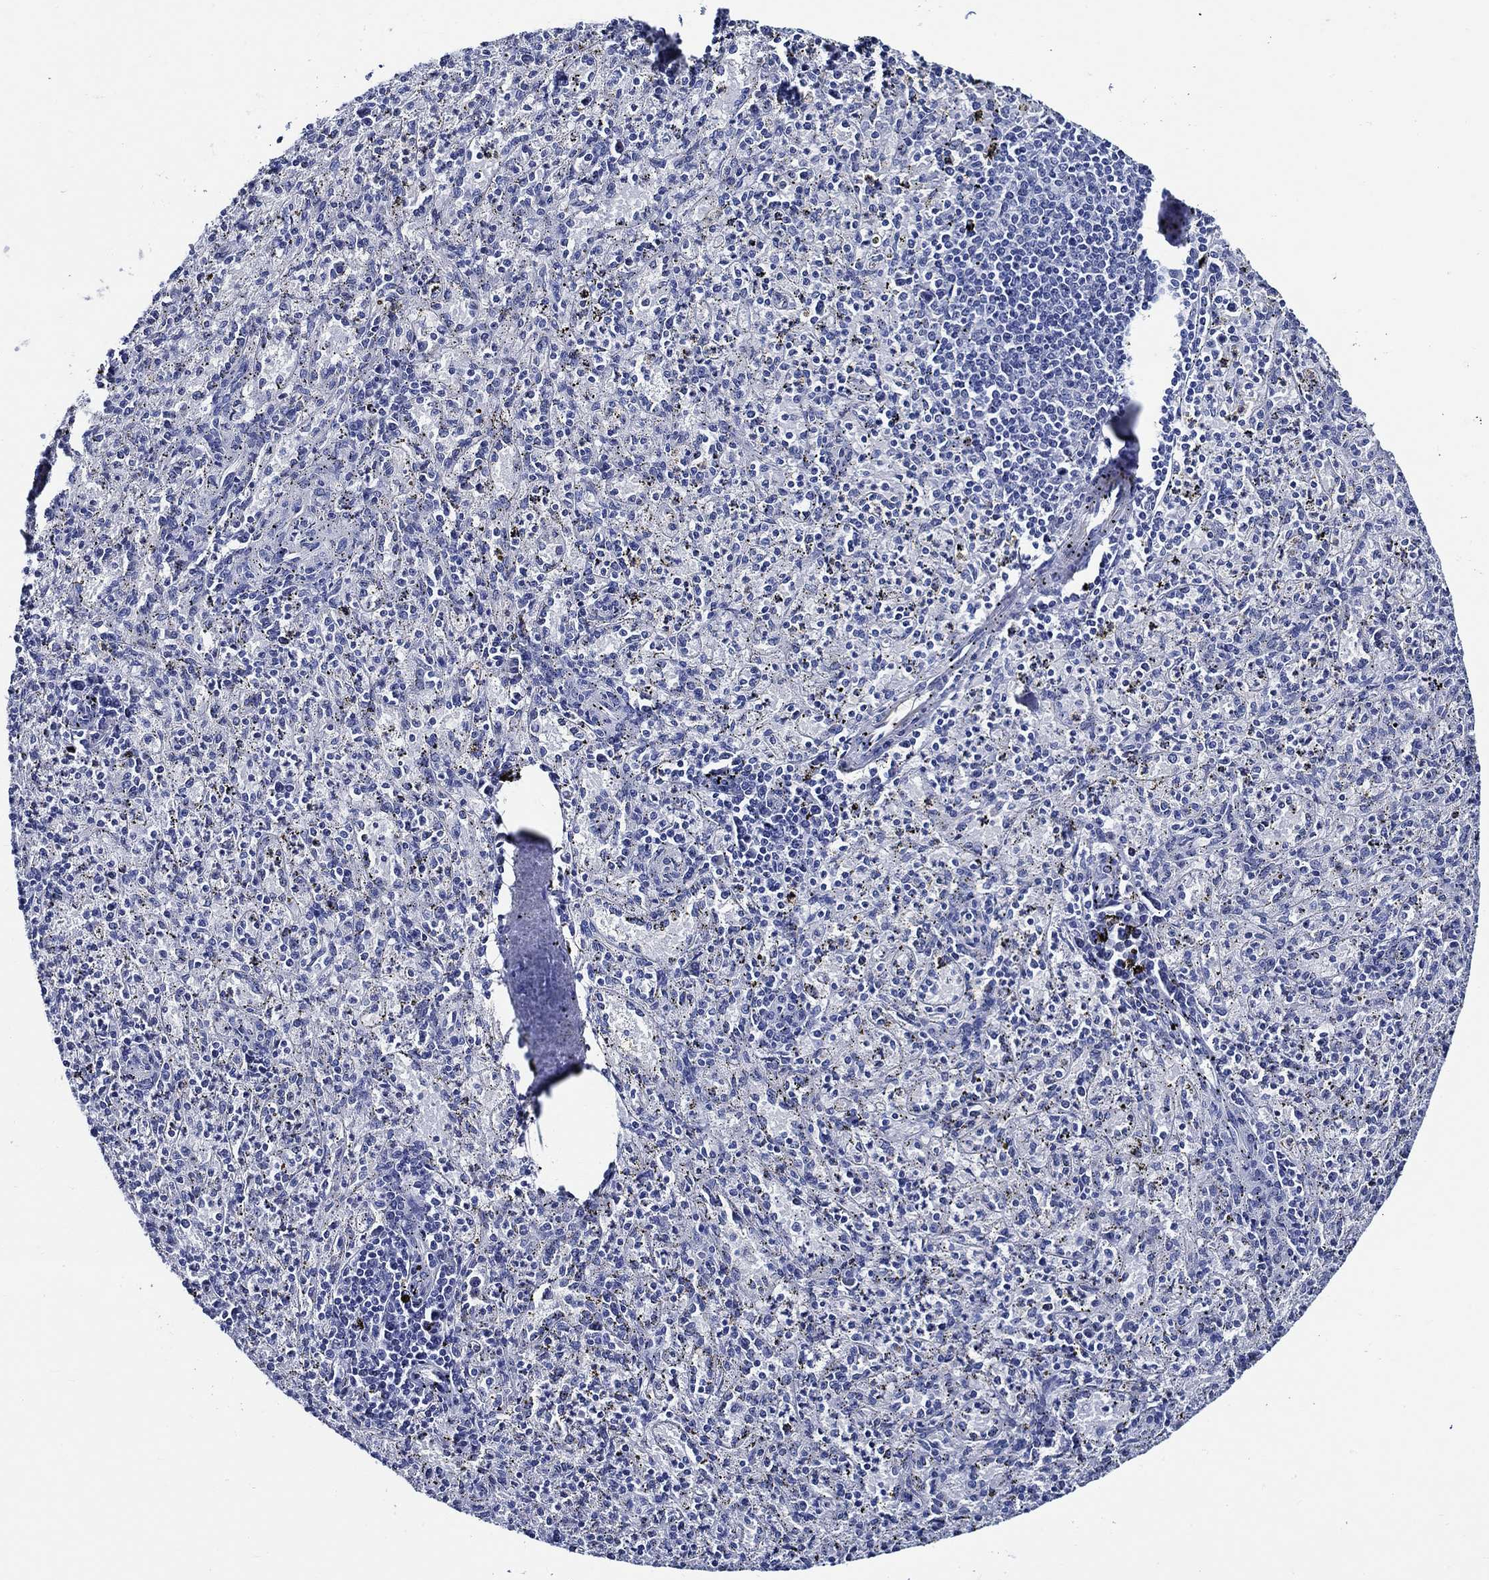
{"staining": {"intensity": "negative", "quantity": "none", "location": "none"}, "tissue": "spleen", "cell_type": "Cells in red pulp", "image_type": "normal", "snomed": [{"axis": "morphology", "description": "Normal tissue, NOS"}, {"axis": "topography", "description": "Spleen"}], "caption": "Immunohistochemistry (IHC) photomicrograph of benign spleen: human spleen stained with DAB (3,3'-diaminobenzidine) displays no significant protein staining in cells in red pulp.", "gene": "WDR62", "patient": {"sex": "male", "age": 60}}